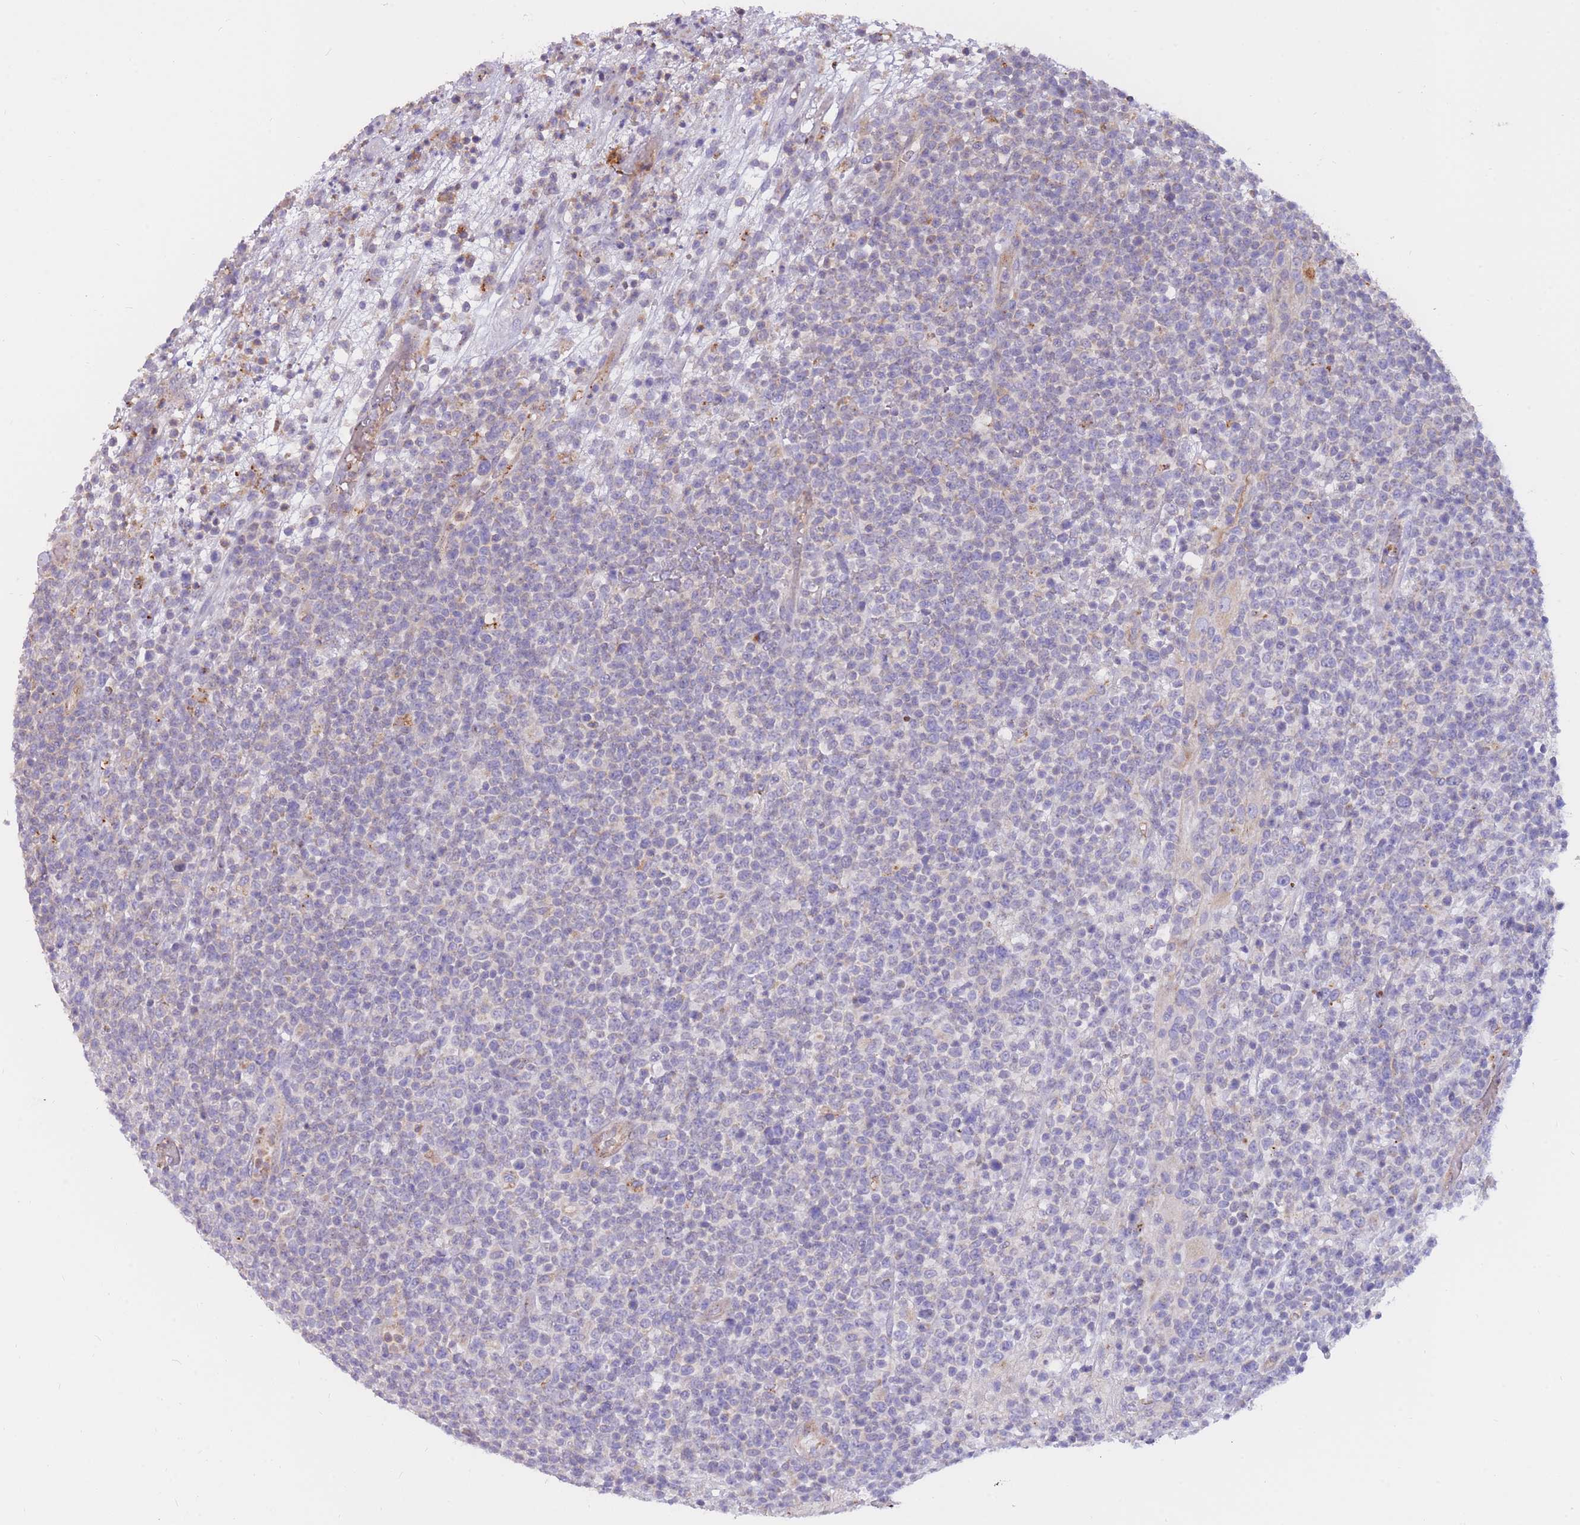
{"staining": {"intensity": "negative", "quantity": "none", "location": "none"}, "tissue": "lymphoma", "cell_type": "Tumor cells", "image_type": "cancer", "snomed": [{"axis": "morphology", "description": "Malignant lymphoma, non-Hodgkin's type, High grade"}, {"axis": "topography", "description": "Colon"}], "caption": "IHC micrograph of high-grade malignant lymphoma, non-Hodgkin's type stained for a protein (brown), which demonstrates no expression in tumor cells.", "gene": "SULT1A1", "patient": {"sex": "female", "age": 53}}